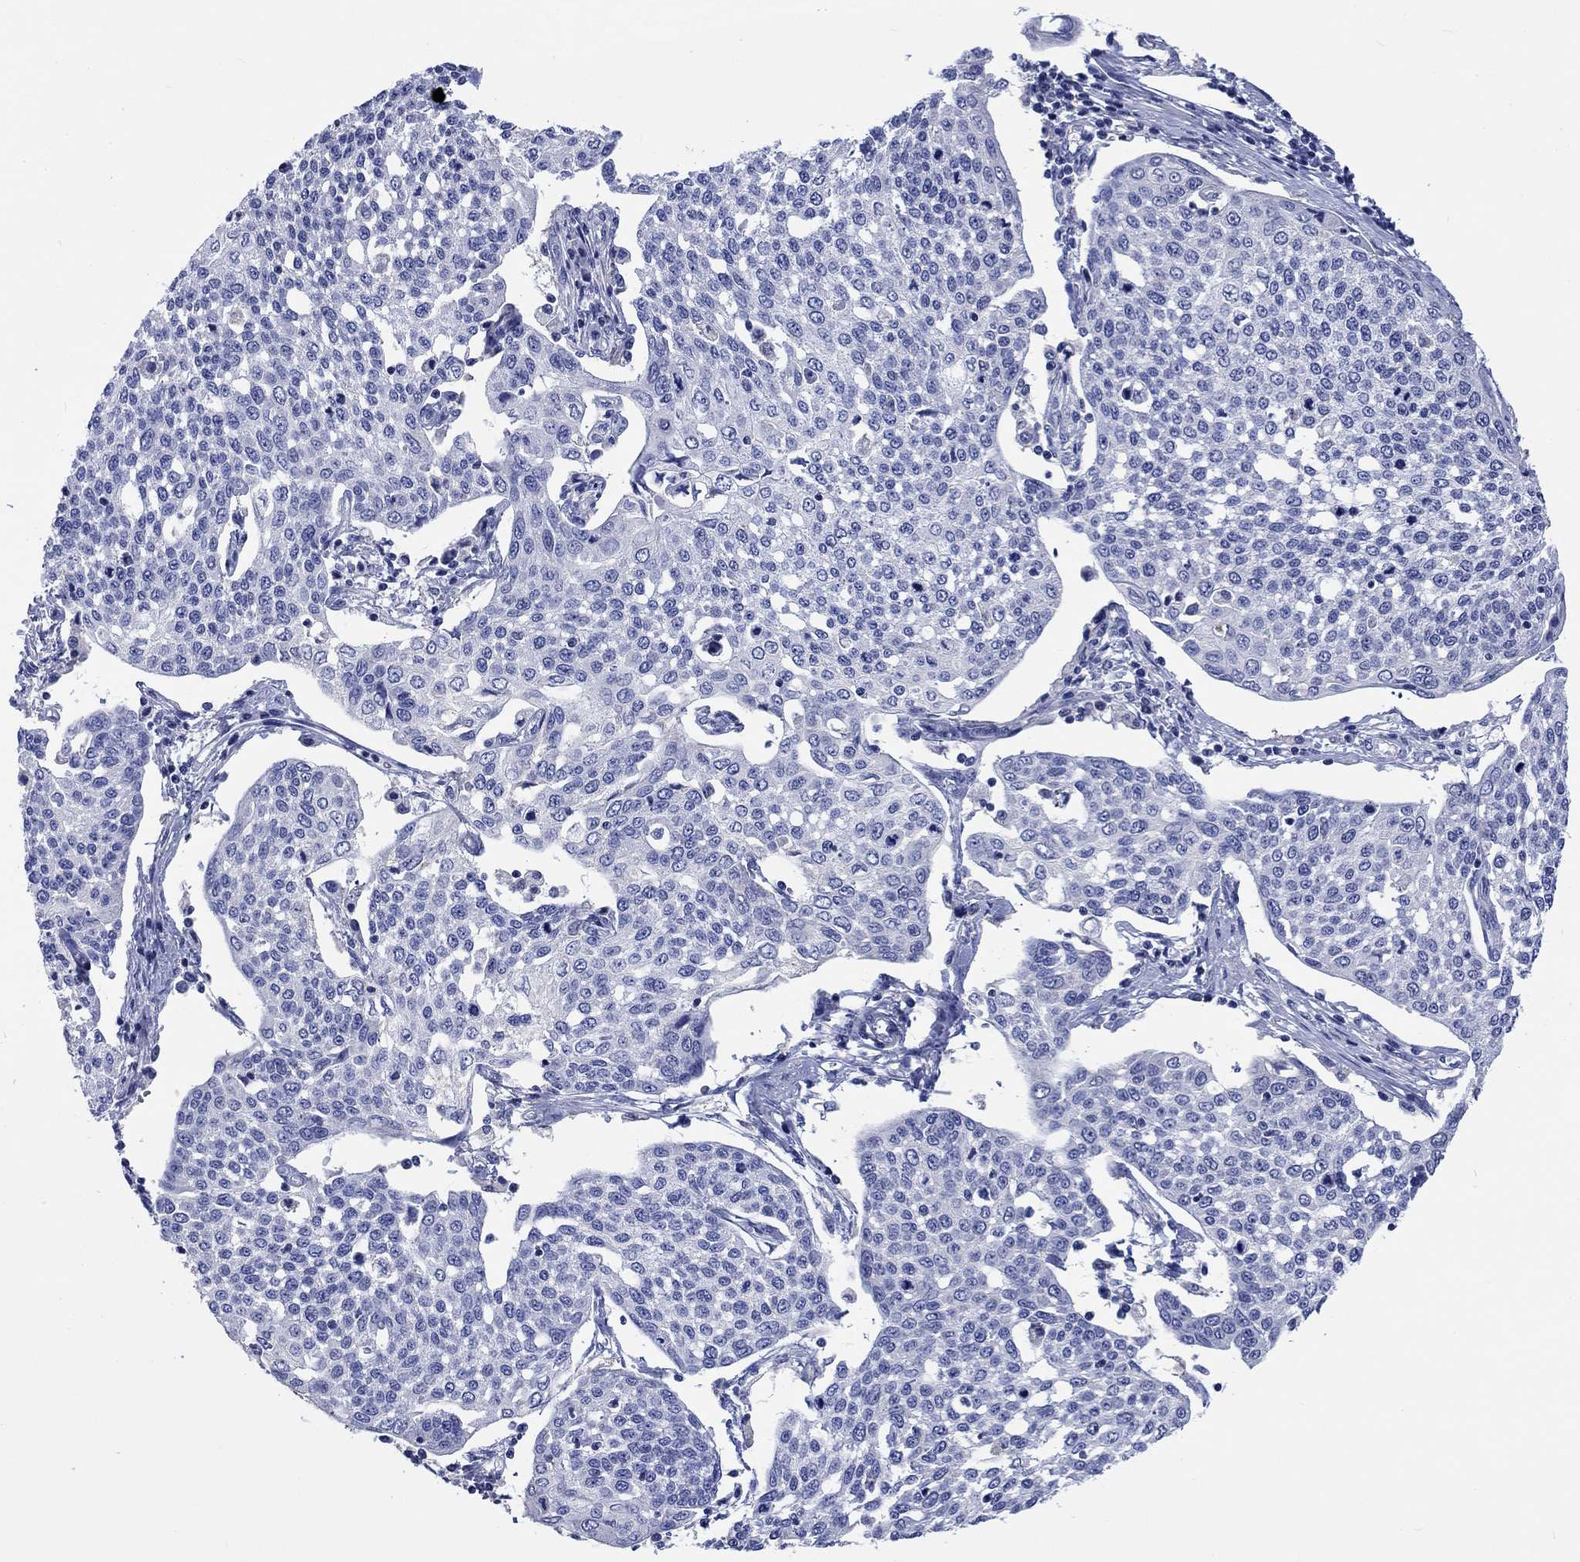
{"staining": {"intensity": "negative", "quantity": "none", "location": "none"}, "tissue": "cervical cancer", "cell_type": "Tumor cells", "image_type": "cancer", "snomed": [{"axis": "morphology", "description": "Squamous cell carcinoma, NOS"}, {"axis": "topography", "description": "Cervix"}], "caption": "Cervical cancer stained for a protein using immunohistochemistry exhibits no expression tumor cells.", "gene": "TOMM20L", "patient": {"sex": "female", "age": 34}}